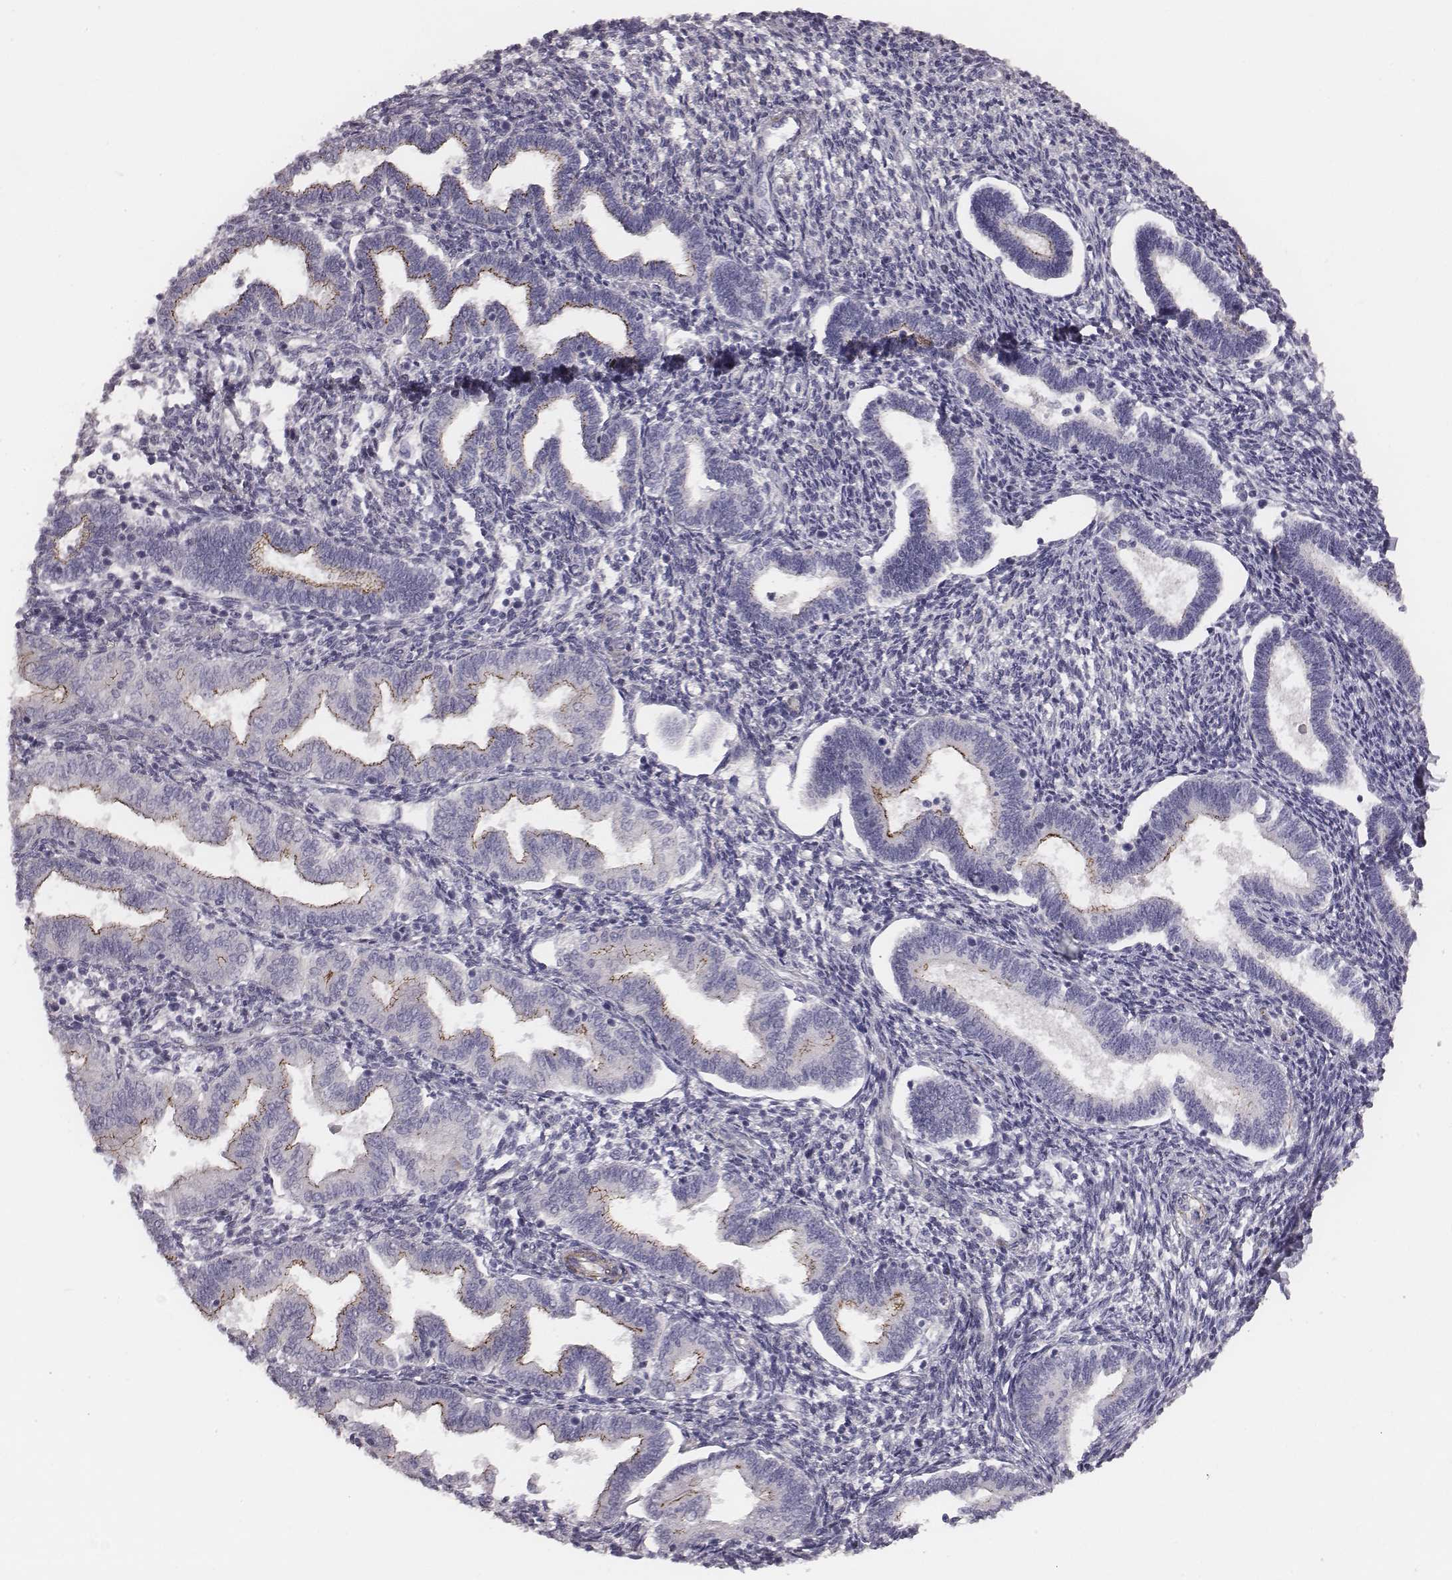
{"staining": {"intensity": "negative", "quantity": "none", "location": "none"}, "tissue": "endometrium", "cell_type": "Cells in endometrial stroma", "image_type": "normal", "snomed": [{"axis": "morphology", "description": "Normal tissue, NOS"}, {"axis": "topography", "description": "Endometrium"}], "caption": "The histopathology image demonstrates no staining of cells in endometrial stroma in benign endometrium. Nuclei are stained in blue.", "gene": "PRKCZ", "patient": {"sex": "female", "age": 42}}